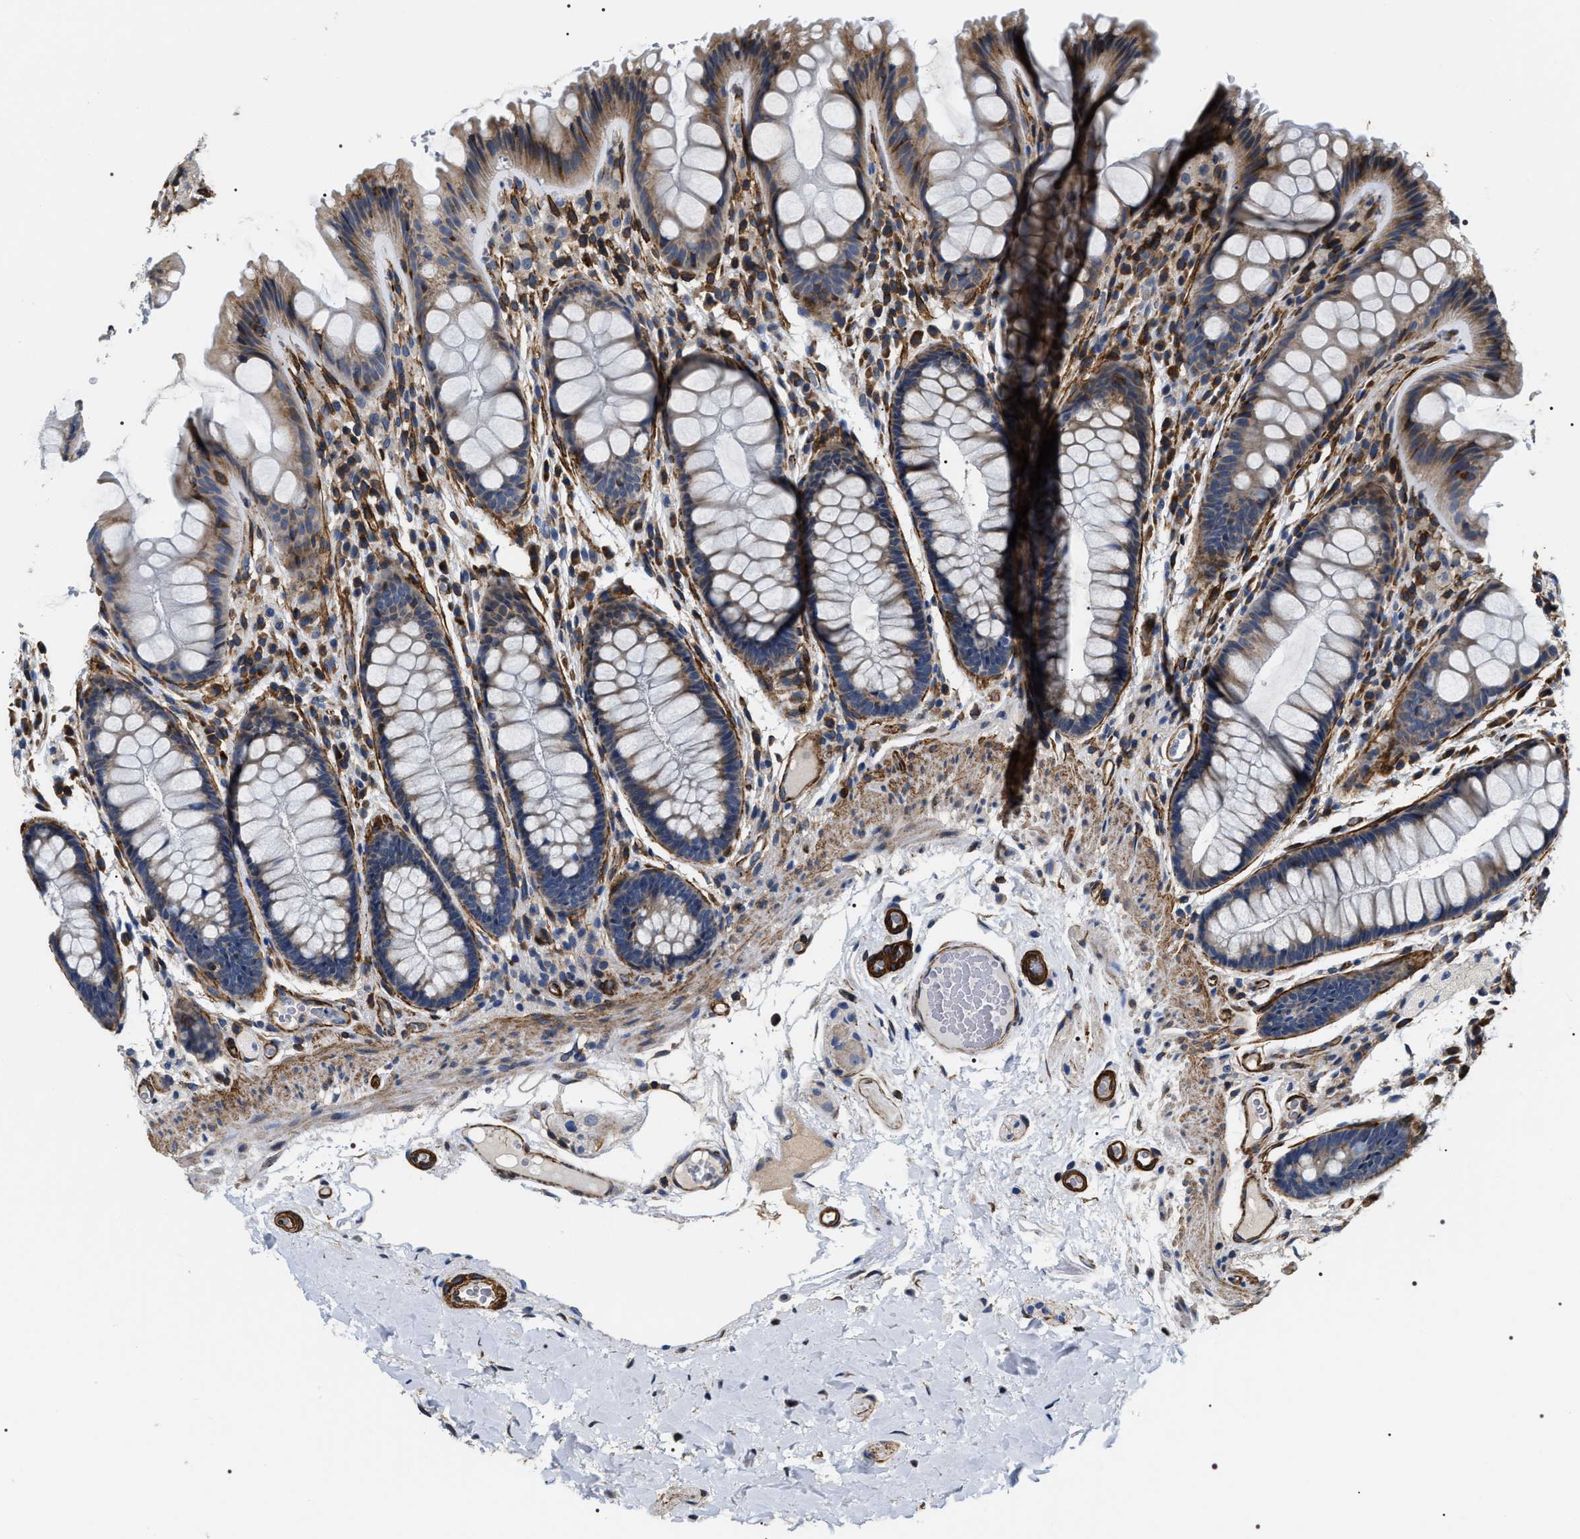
{"staining": {"intensity": "strong", "quantity": ">75%", "location": "cytoplasmic/membranous"}, "tissue": "colon", "cell_type": "Endothelial cells", "image_type": "normal", "snomed": [{"axis": "morphology", "description": "Normal tissue, NOS"}, {"axis": "topography", "description": "Colon"}], "caption": "A high amount of strong cytoplasmic/membranous expression is appreciated in approximately >75% of endothelial cells in normal colon. (DAB = brown stain, brightfield microscopy at high magnification).", "gene": "ZC3HAV1L", "patient": {"sex": "female", "age": 56}}